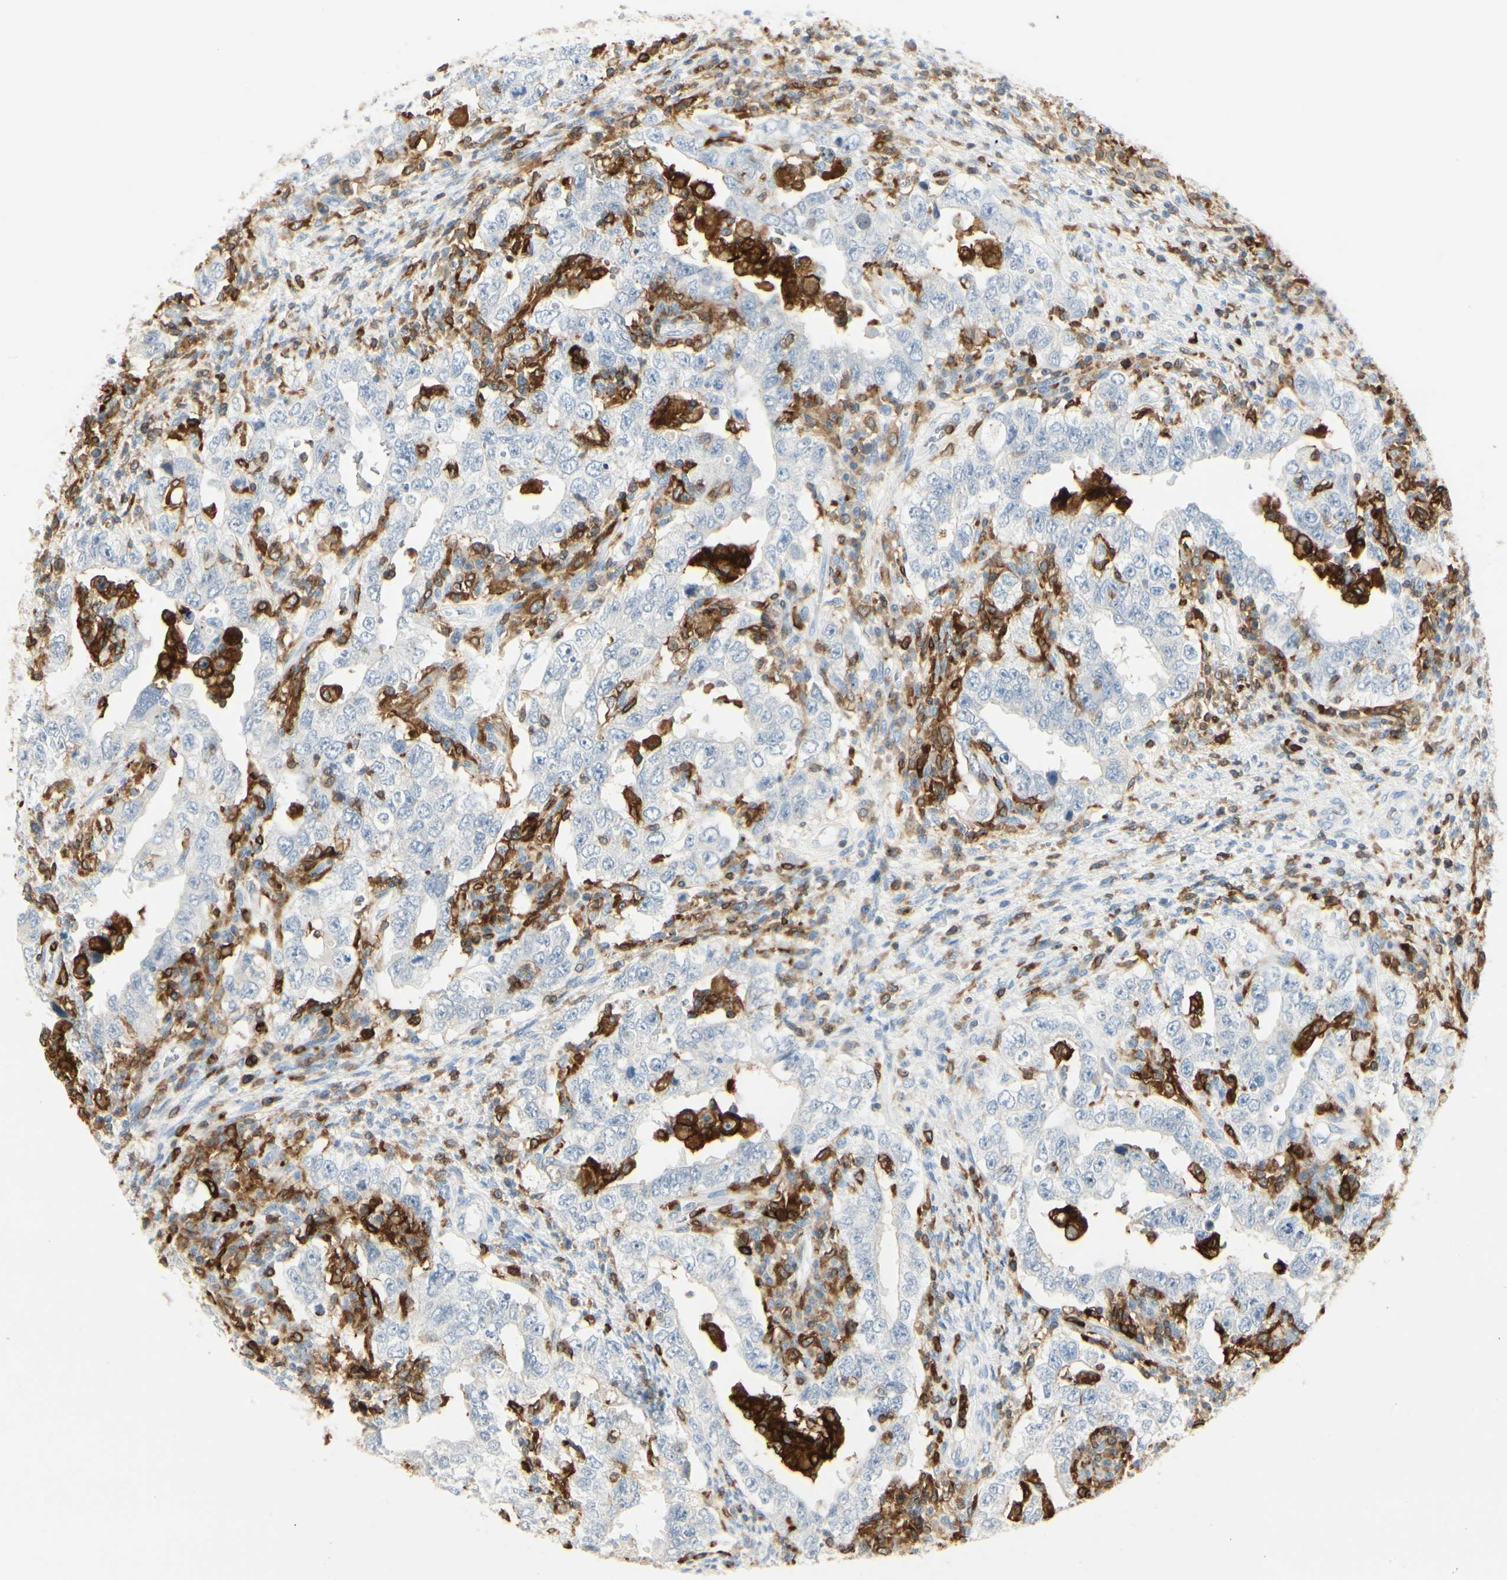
{"staining": {"intensity": "negative", "quantity": "none", "location": "none"}, "tissue": "testis cancer", "cell_type": "Tumor cells", "image_type": "cancer", "snomed": [{"axis": "morphology", "description": "Carcinoma, Embryonal, NOS"}, {"axis": "topography", "description": "Testis"}], "caption": "IHC image of testis cancer stained for a protein (brown), which shows no expression in tumor cells. (IHC, brightfield microscopy, high magnification).", "gene": "ITGB2", "patient": {"sex": "male", "age": 26}}